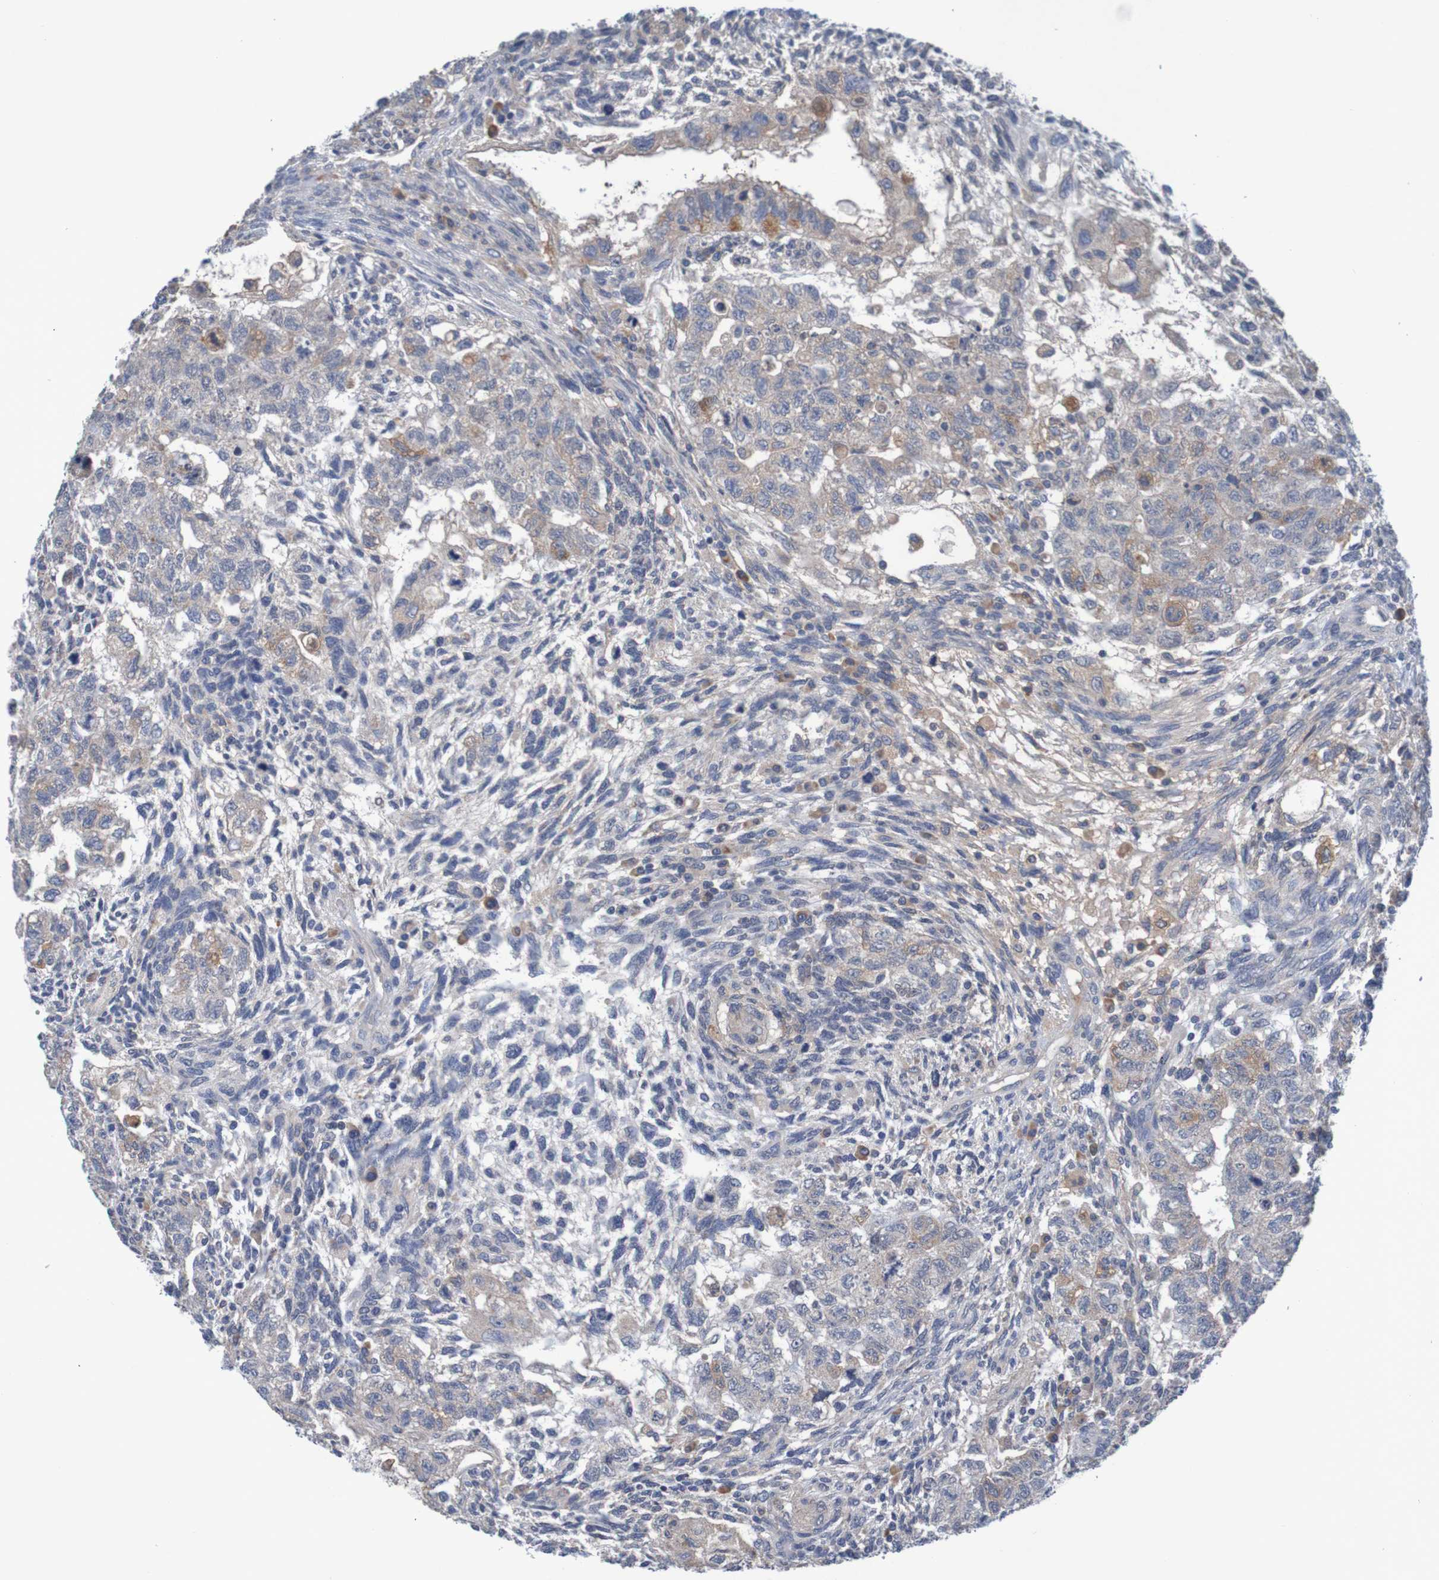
{"staining": {"intensity": "weak", "quantity": ">75%", "location": "cytoplasmic/membranous"}, "tissue": "testis cancer", "cell_type": "Tumor cells", "image_type": "cancer", "snomed": [{"axis": "morphology", "description": "Normal tissue, NOS"}, {"axis": "morphology", "description": "Carcinoma, Embryonal, NOS"}, {"axis": "topography", "description": "Testis"}], "caption": "A brown stain highlights weak cytoplasmic/membranous staining of a protein in human testis cancer (embryonal carcinoma) tumor cells.", "gene": "LTA", "patient": {"sex": "male", "age": 36}}